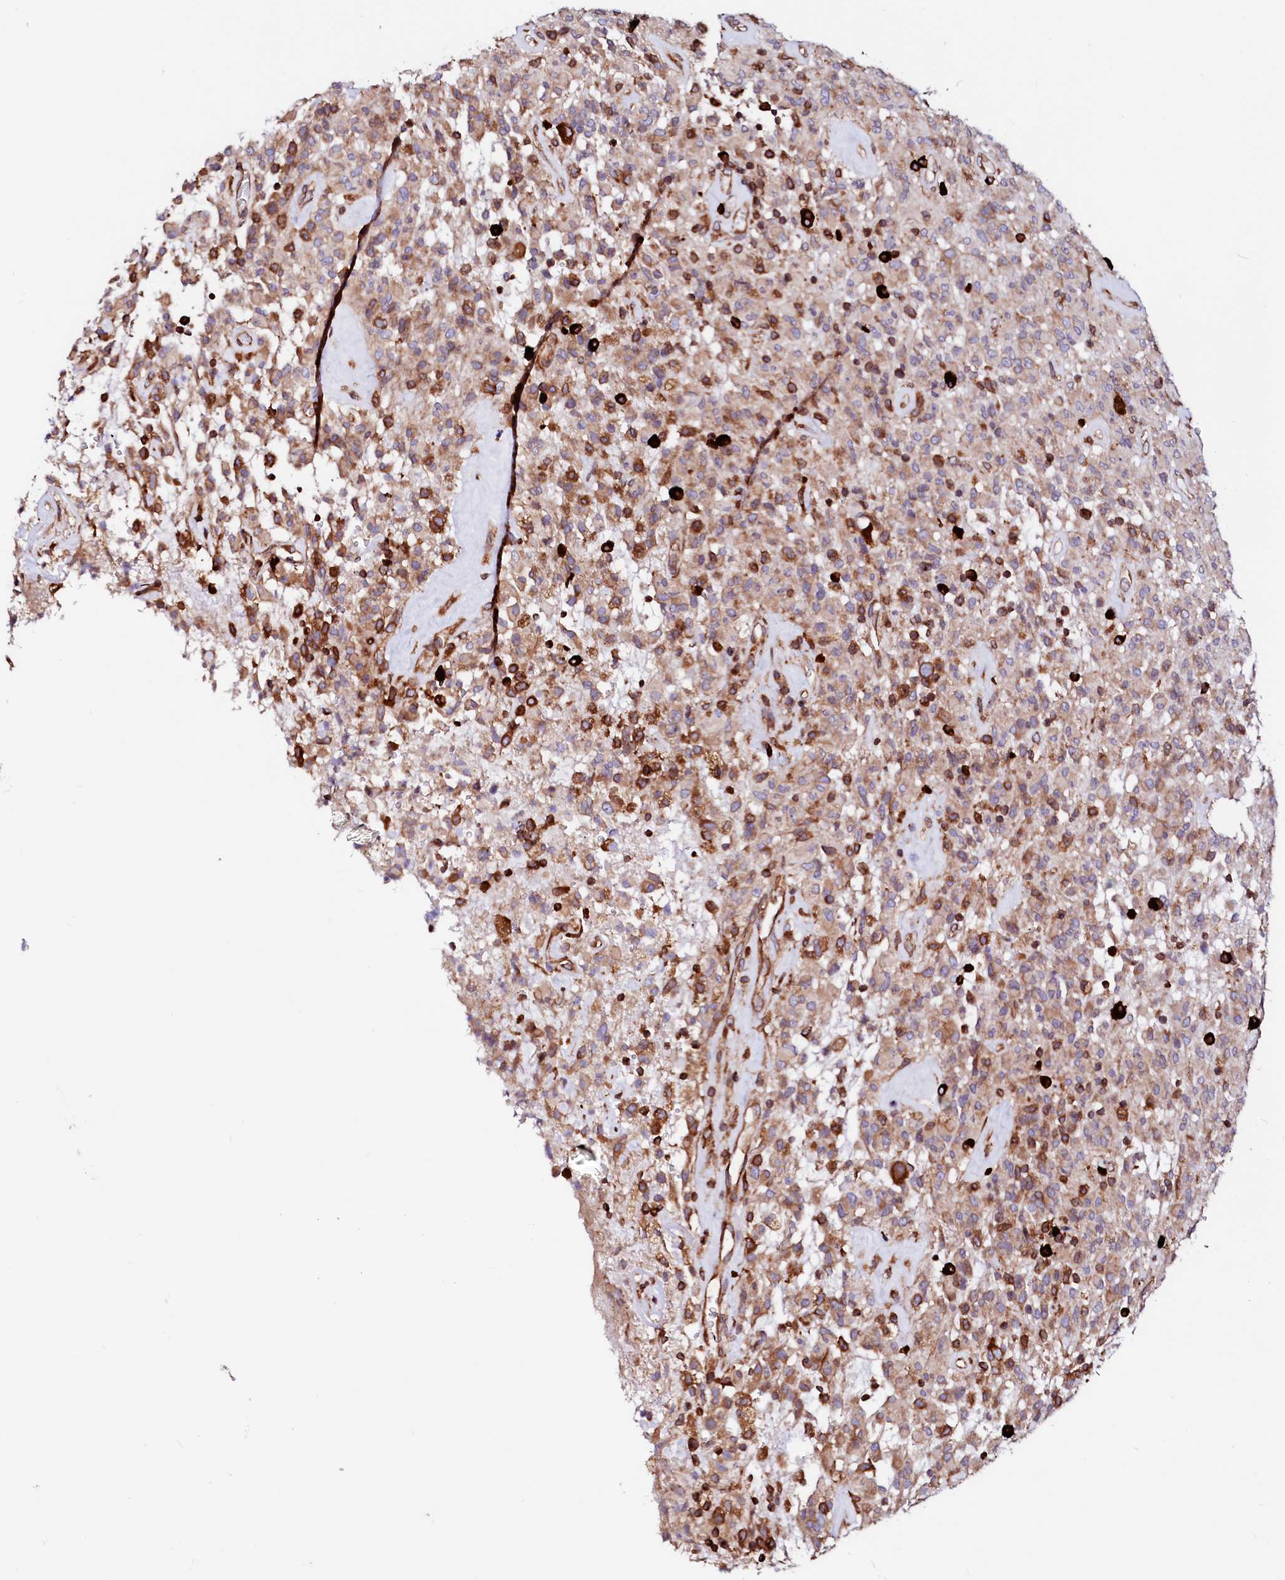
{"staining": {"intensity": "moderate", "quantity": ">75%", "location": "cytoplasmic/membranous"}, "tissue": "glioma", "cell_type": "Tumor cells", "image_type": "cancer", "snomed": [{"axis": "morphology", "description": "Glioma, malignant, High grade"}, {"axis": "topography", "description": "Brain"}], "caption": "Protein staining of high-grade glioma (malignant) tissue displays moderate cytoplasmic/membranous staining in approximately >75% of tumor cells.", "gene": "DERL1", "patient": {"sex": "female", "age": 57}}